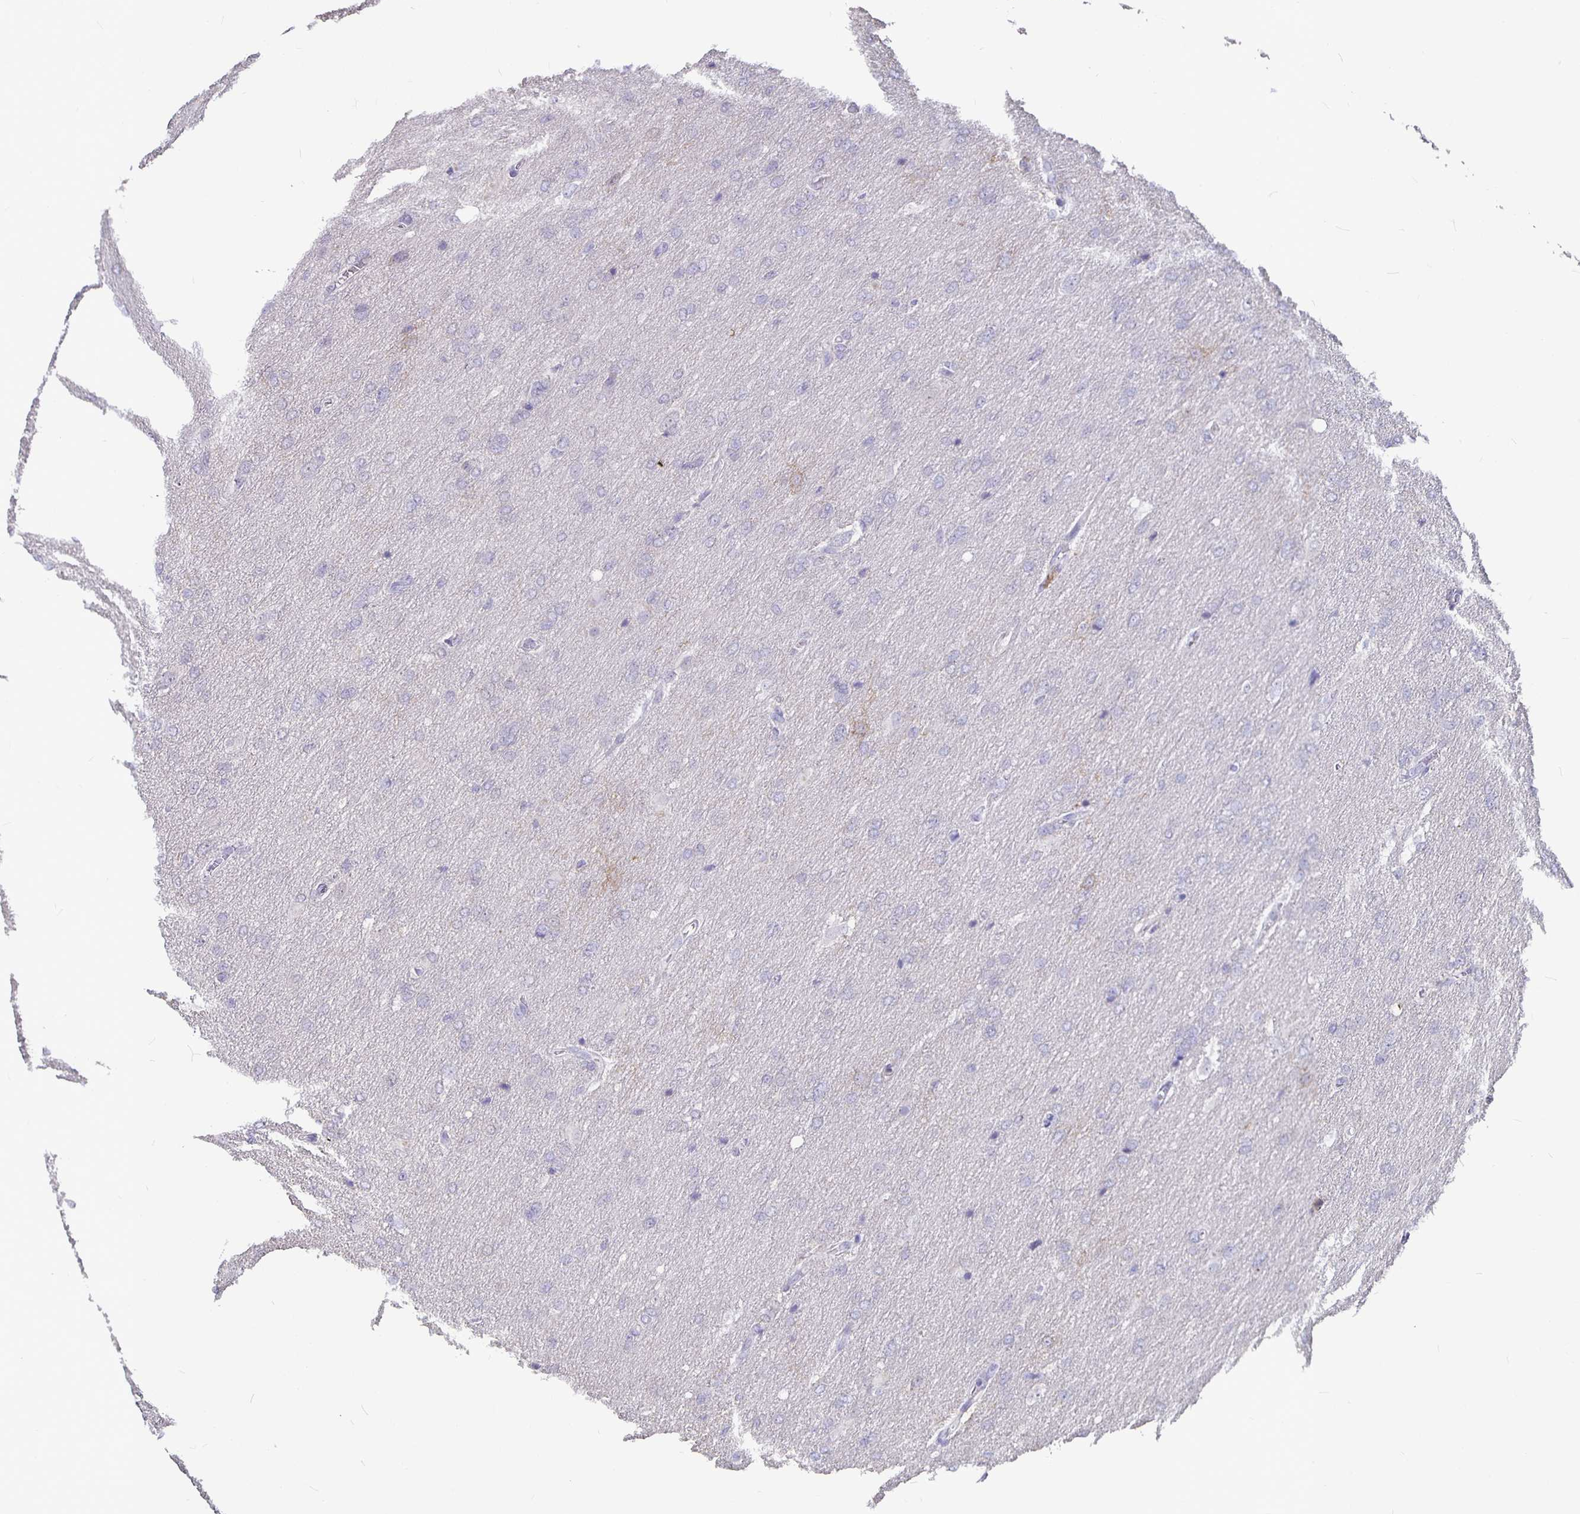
{"staining": {"intensity": "negative", "quantity": "none", "location": "none"}, "tissue": "glioma", "cell_type": "Tumor cells", "image_type": "cancer", "snomed": [{"axis": "morphology", "description": "Glioma, malignant, High grade"}, {"axis": "topography", "description": "Brain"}], "caption": "There is no significant expression in tumor cells of malignant glioma (high-grade). Brightfield microscopy of immunohistochemistry (IHC) stained with DAB (3,3'-diaminobenzidine) (brown) and hematoxylin (blue), captured at high magnification.", "gene": "GPX4", "patient": {"sex": "male", "age": 53}}